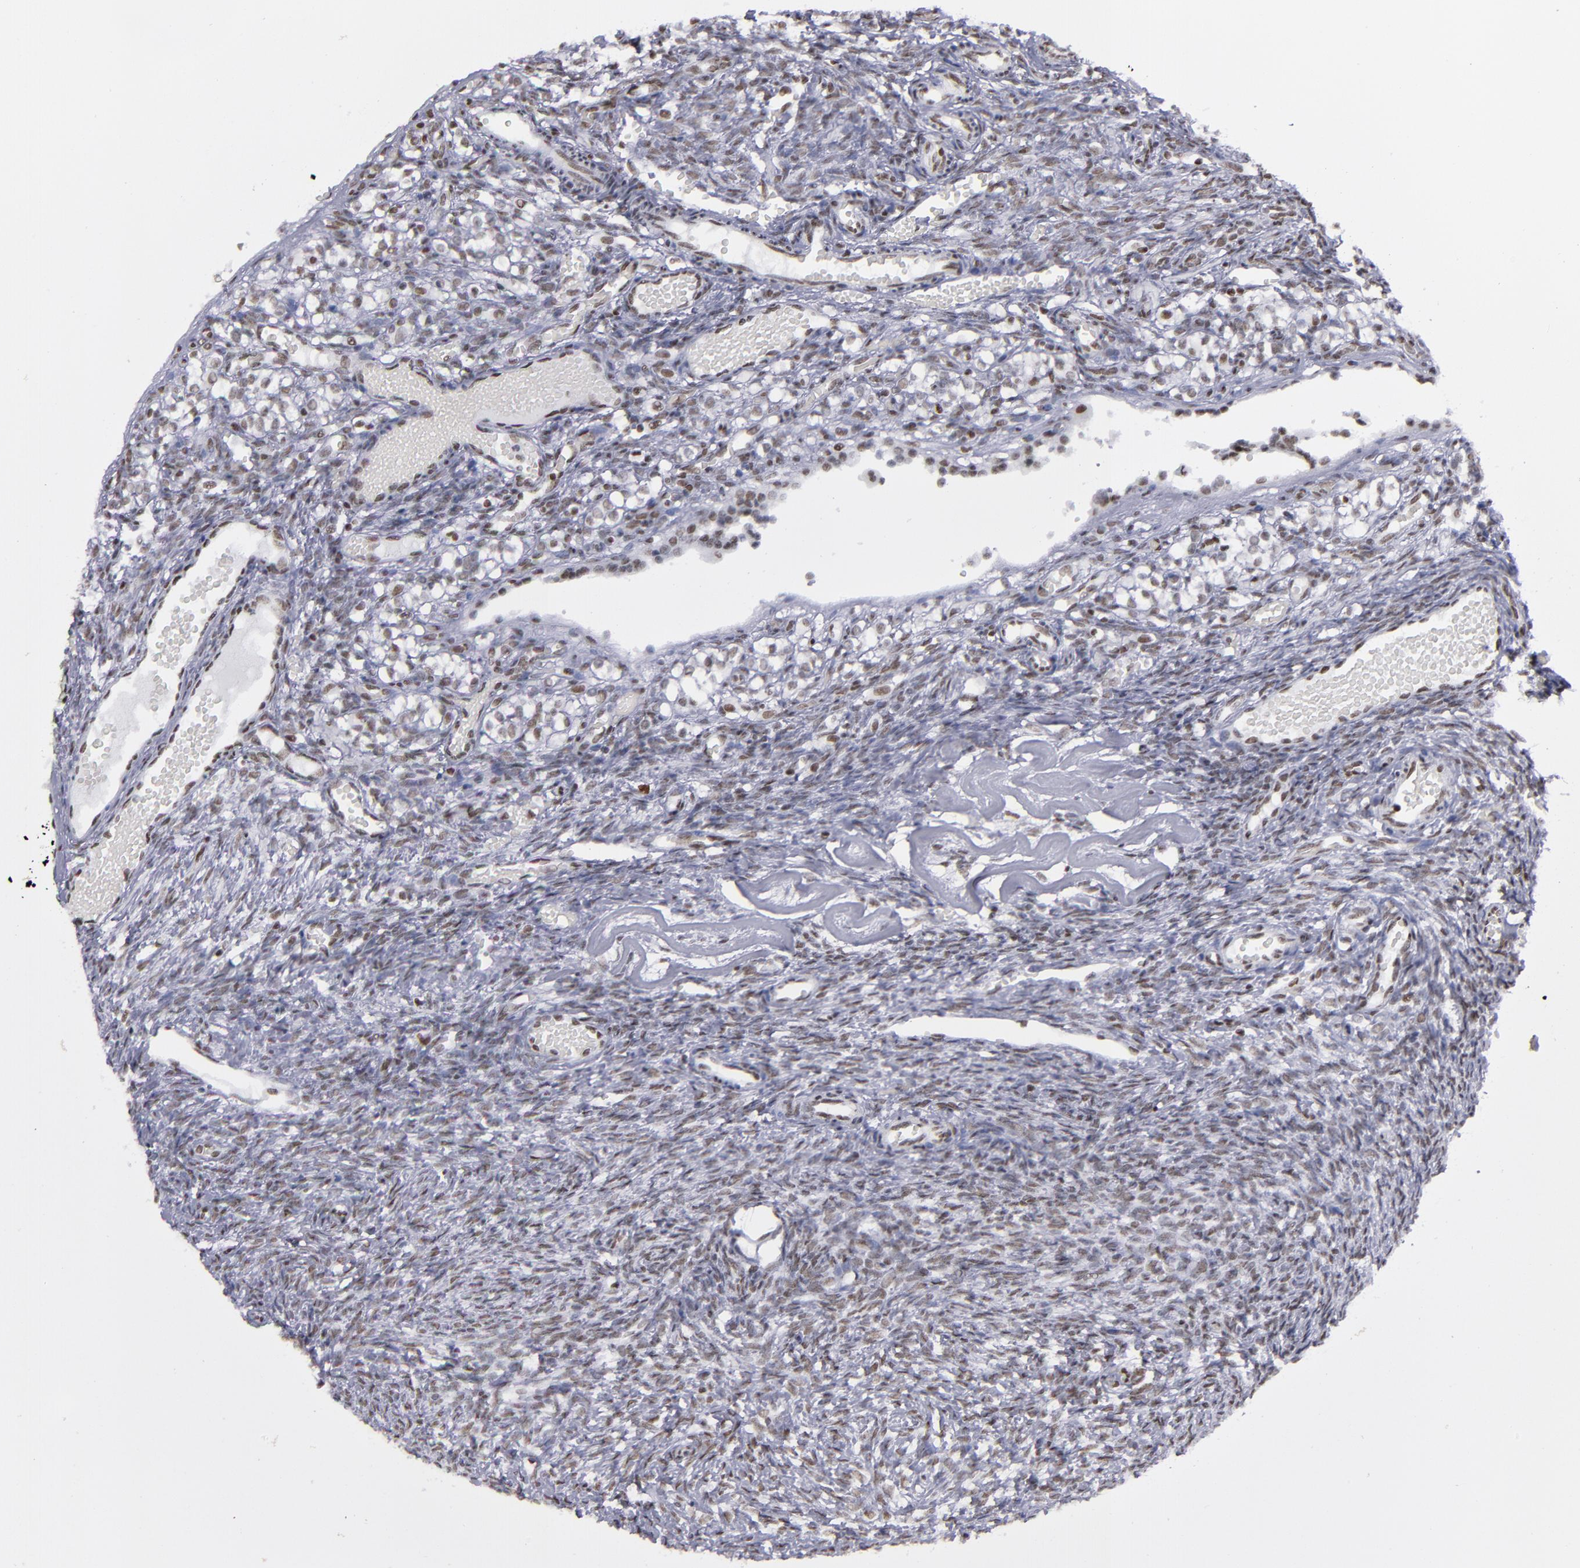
{"staining": {"intensity": "moderate", "quantity": ">75%", "location": "nuclear"}, "tissue": "ovary", "cell_type": "Ovarian stroma cells", "image_type": "normal", "snomed": [{"axis": "morphology", "description": "Normal tissue, NOS"}, {"axis": "topography", "description": "Ovary"}], "caption": "Immunohistochemistry staining of benign ovary, which exhibits medium levels of moderate nuclear staining in approximately >75% of ovarian stroma cells indicating moderate nuclear protein staining. The staining was performed using DAB (brown) for protein detection and nuclei were counterstained in hematoxylin (blue).", "gene": "TERF2", "patient": {"sex": "female", "age": 35}}